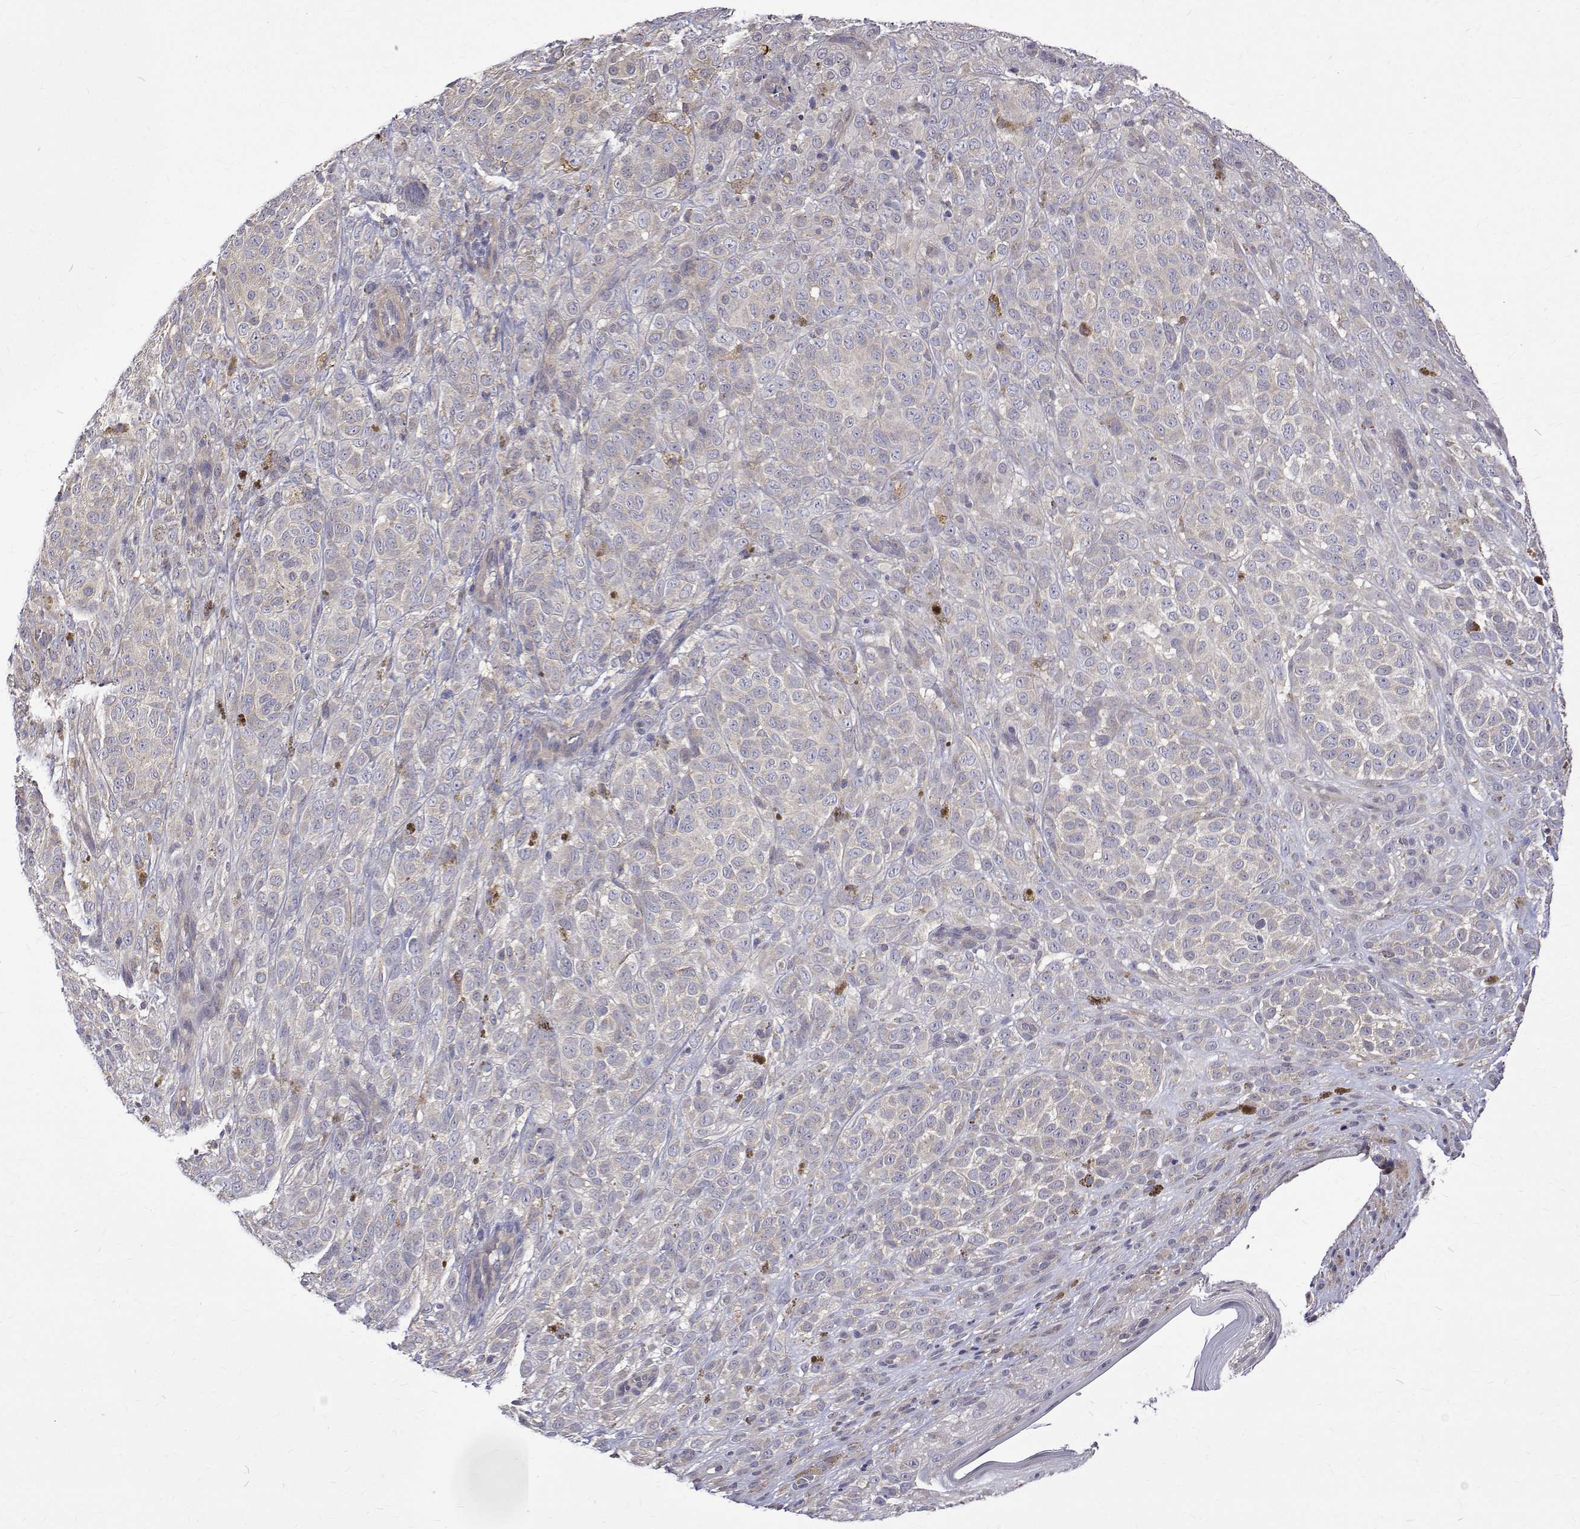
{"staining": {"intensity": "negative", "quantity": "none", "location": "none"}, "tissue": "melanoma", "cell_type": "Tumor cells", "image_type": "cancer", "snomed": [{"axis": "morphology", "description": "Malignant melanoma, NOS"}, {"axis": "topography", "description": "Skin"}], "caption": "Tumor cells are negative for brown protein staining in malignant melanoma.", "gene": "PADI1", "patient": {"sex": "female", "age": 86}}